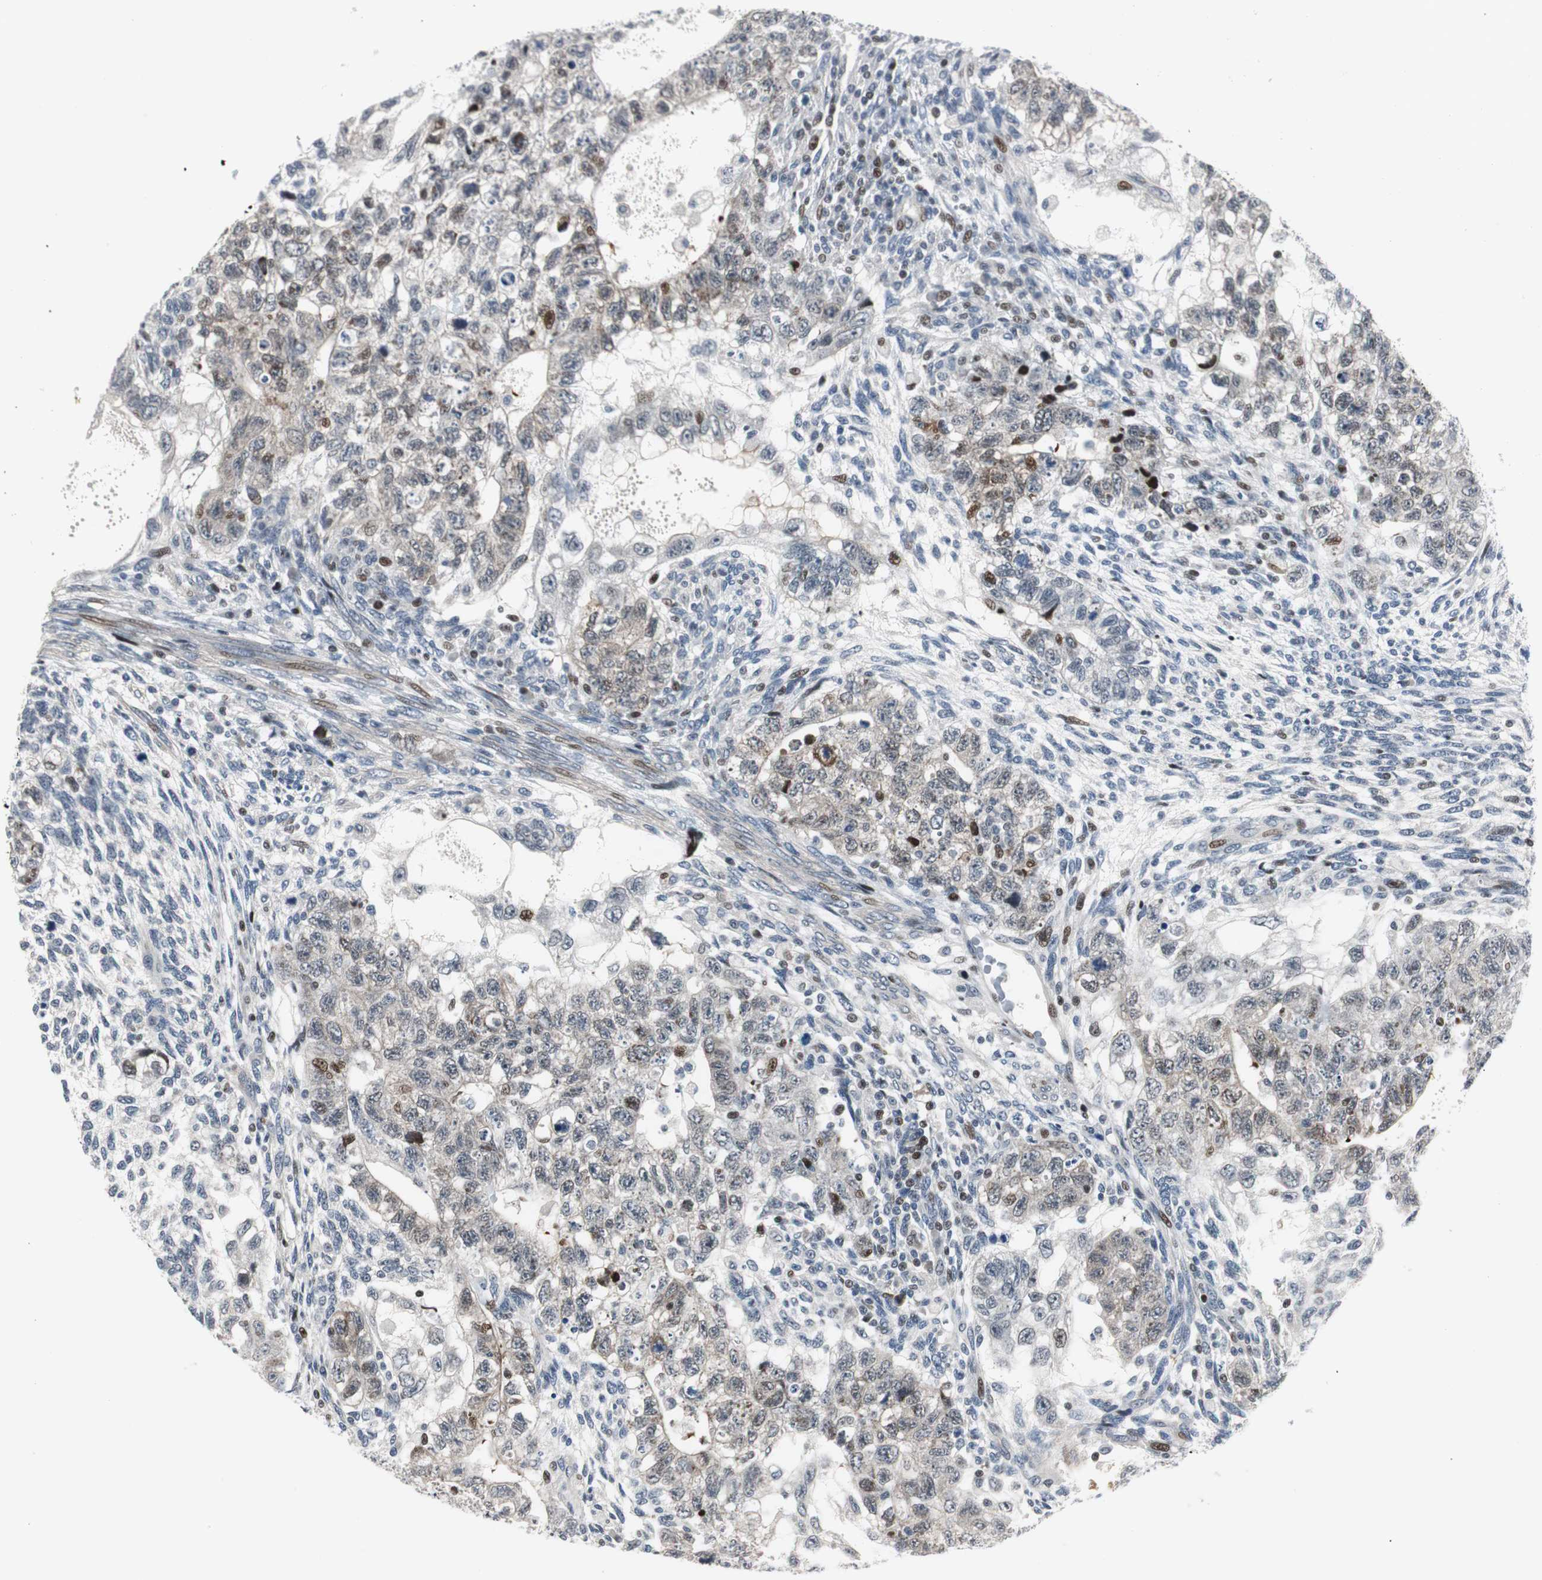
{"staining": {"intensity": "moderate", "quantity": "<25%", "location": "nuclear"}, "tissue": "testis cancer", "cell_type": "Tumor cells", "image_type": "cancer", "snomed": [{"axis": "morphology", "description": "Normal tissue, NOS"}, {"axis": "morphology", "description": "Carcinoma, Embryonal, NOS"}, {"axis": "topography", "description": "Testis"}], "caption": "Testis embryonal carcinoma stained with DAB (3,3'-diaminobenzidine) IHC exhibits low levels of moderate nuclear staining in about <25% of tumor cells.", "gene": "RAD1", "patient": {"sex": "male", "age": 36}}